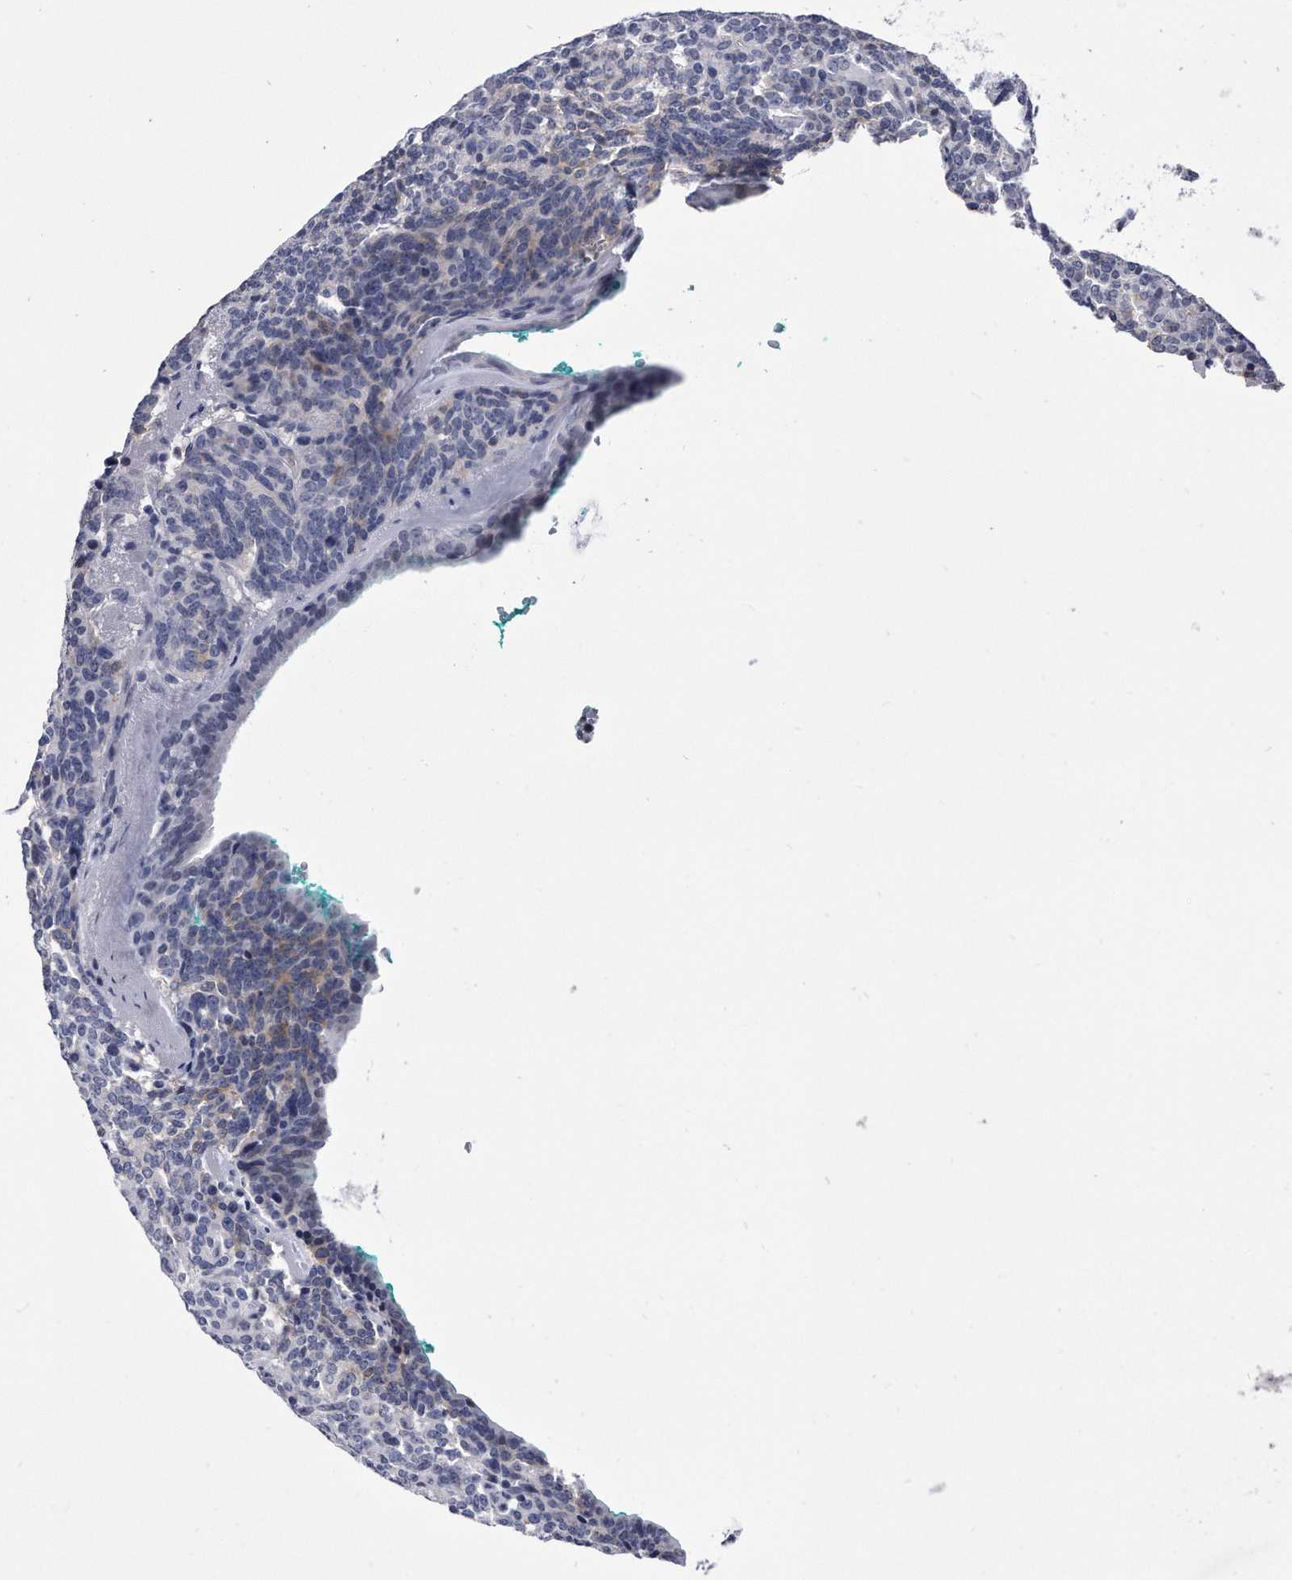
{"staining": {"intensity": "negative", "quantity": "none", "location": "none"}, "tissue": "carcinoid", "cell_type": "Tumor cells", "image_type": "cancer", "snomed": [{"axis": "morphology", "description": "Carcinoid, malignant, NOS"}, {"axis": "topography", "description": "Lung"}], "caption": "Immunohistochemical staining of carcinoid displays no significant positivity in tumor cells. Nuclei are stained in blue.", "gene": "KCTD8", "patient": {"sex": "female", "age": 46}}